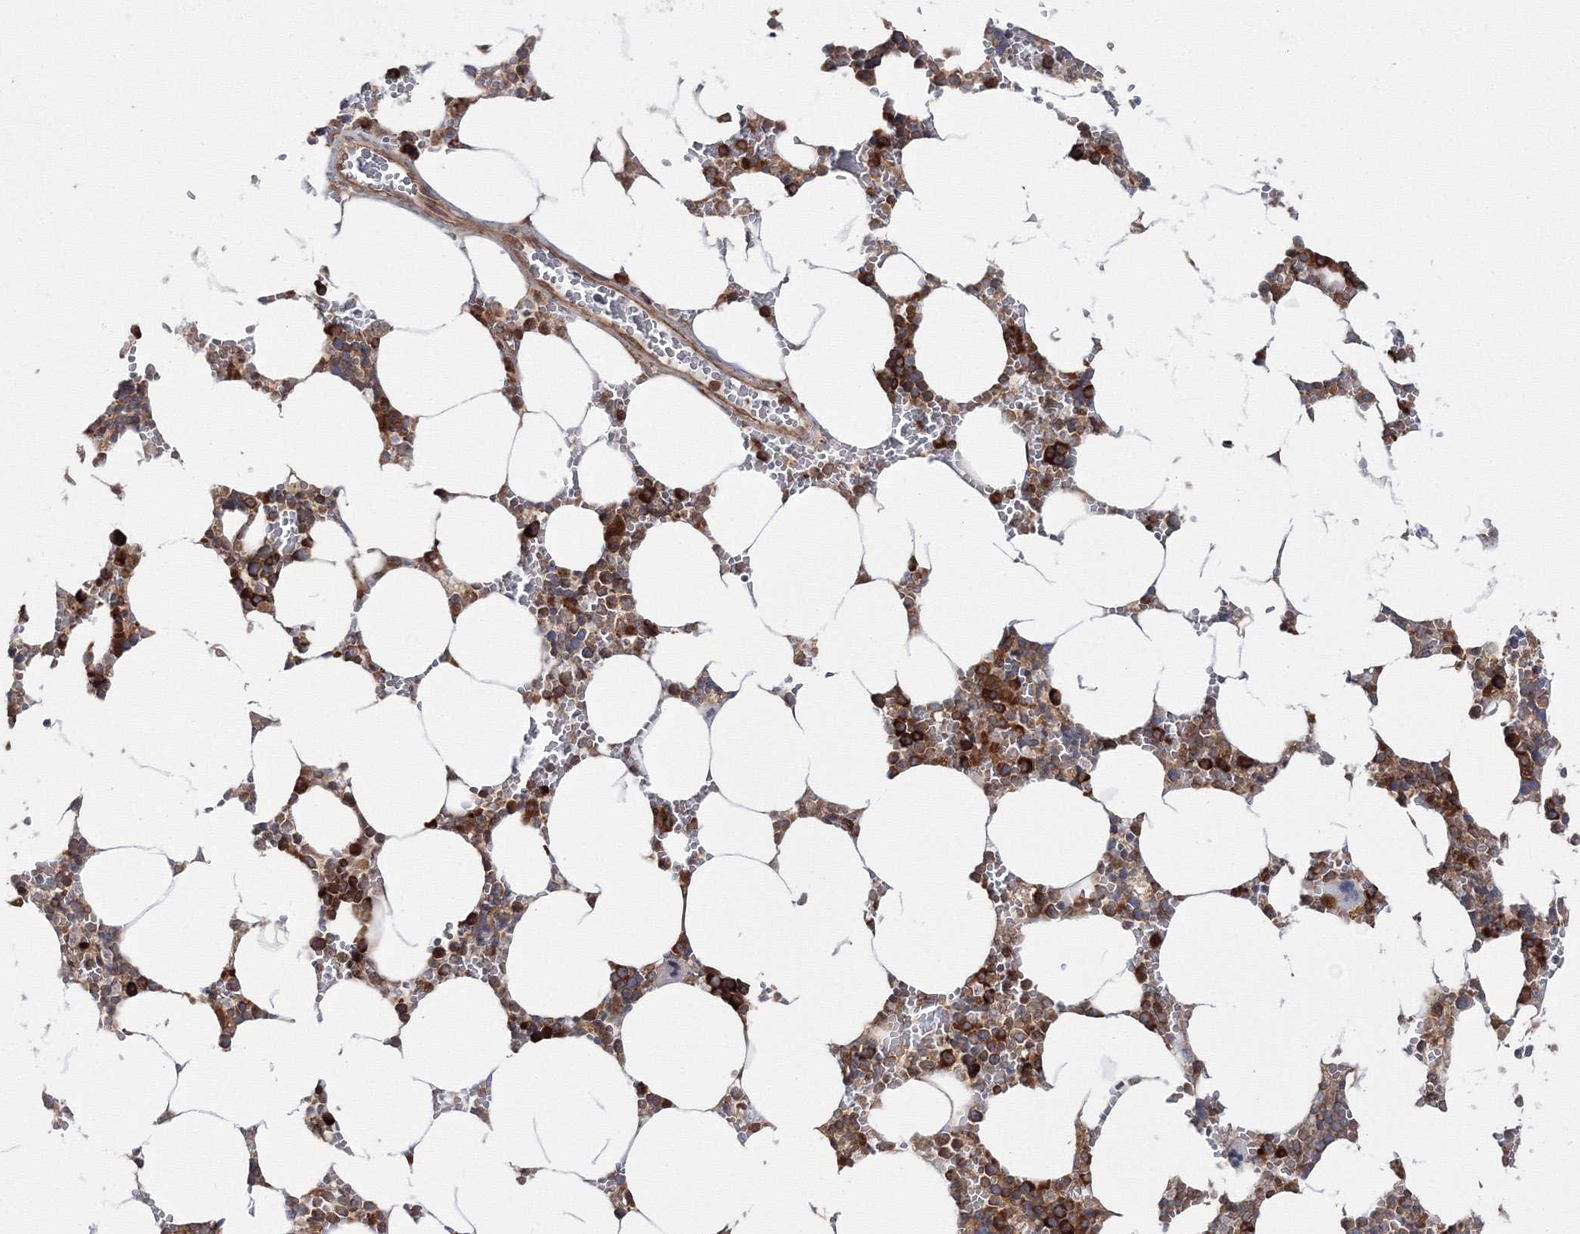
{"staining": {"intensity": "strong", "quantity": "25%-75%", "location": "cytoplasmic/membranous"}, "tissue": "bone marrow", "cell_type": "Hematopoietic cells", "image_type": "normal", "snomed": [{"axis": "morphology", "description": "Normal tissue, NOS"}, {"axis": "topography", "description": "Bone marrow"}], "caption": "This is a micrograph of immunohistochemistry staining of unremarkable bone marrow, which shows strong expression in the cytoplasmic/membranous of hematopoietic cells.", "gene": "HARS1", "patient": {"sex": "male", "age": 70}}